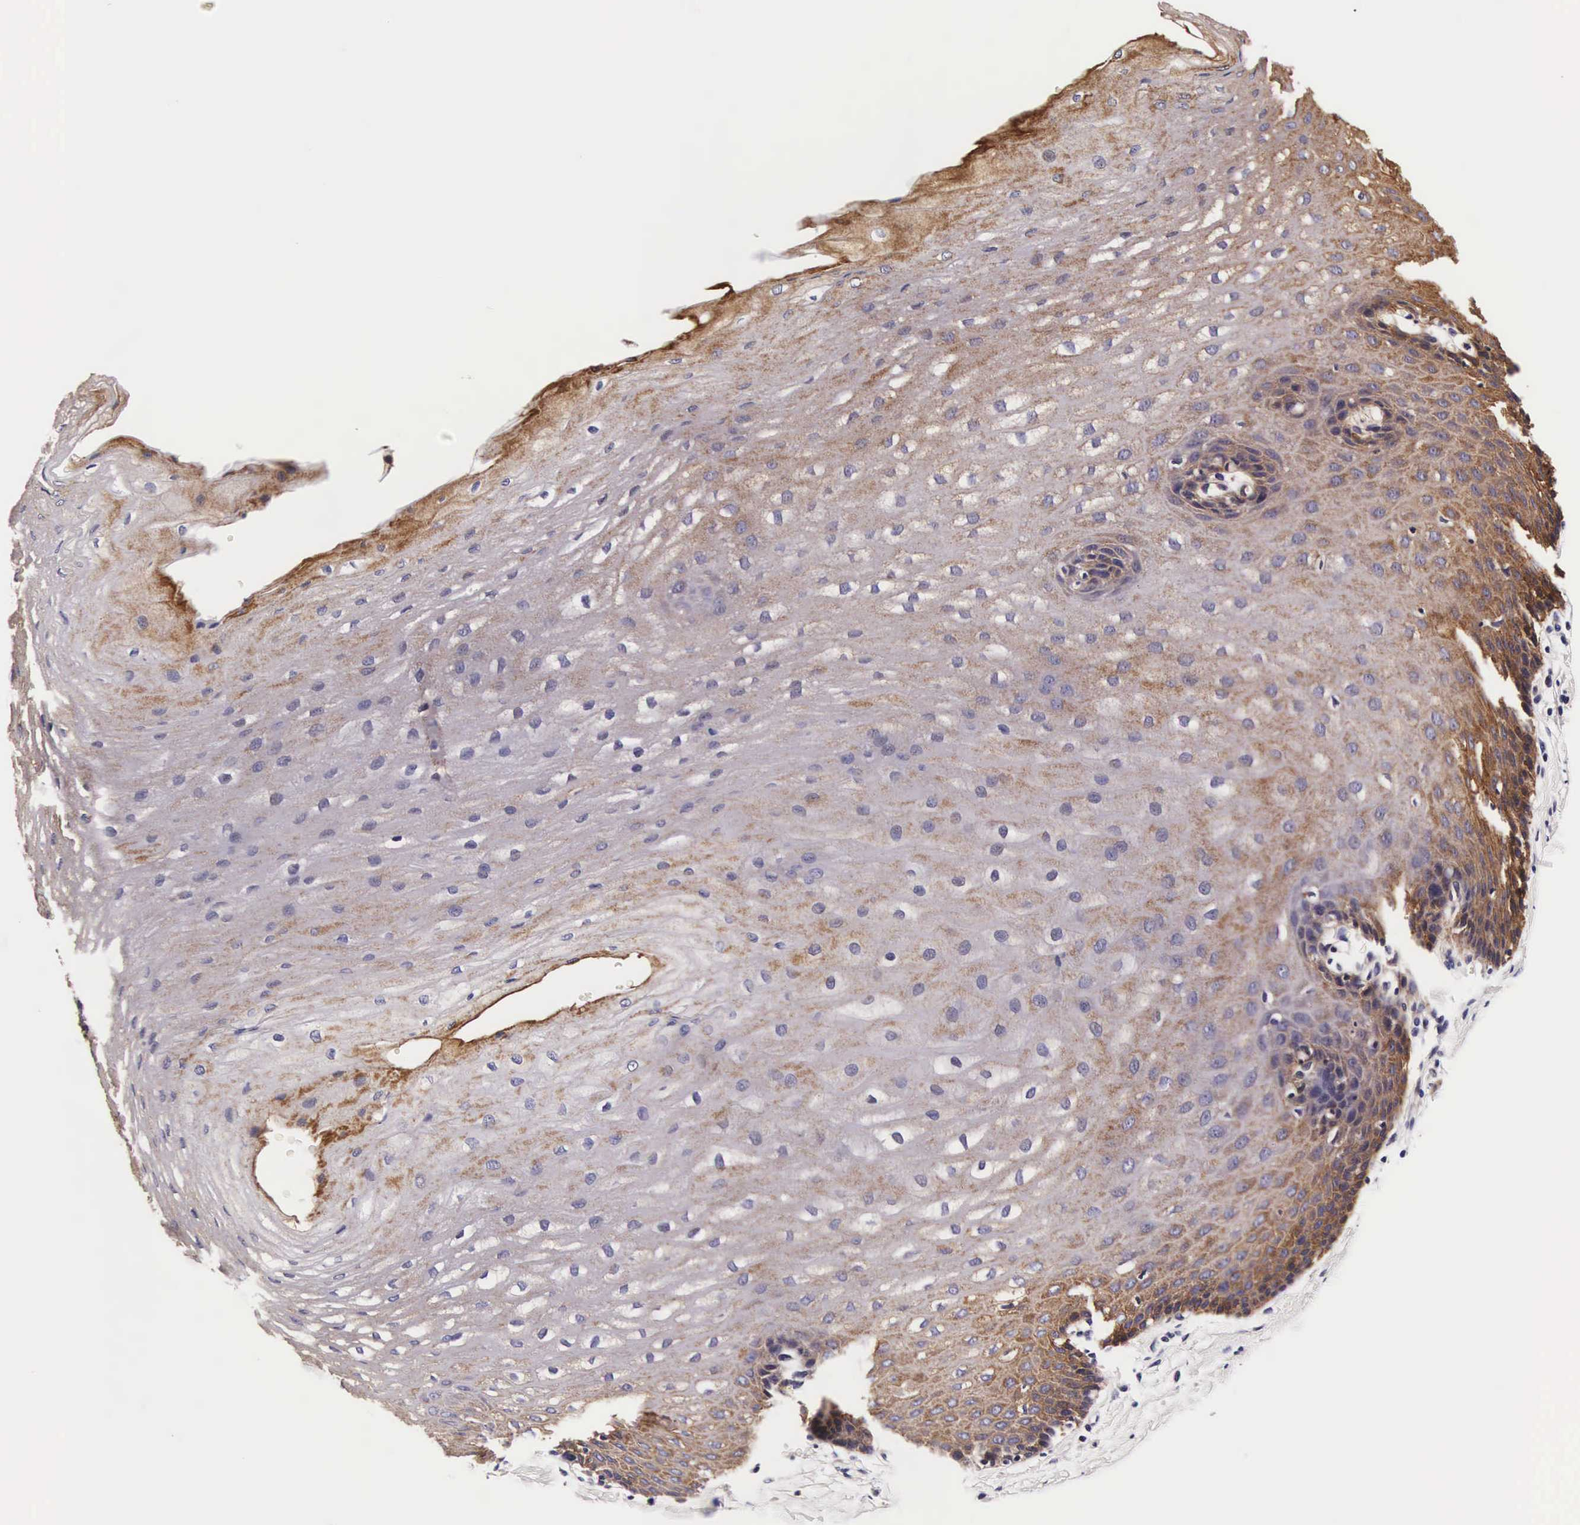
{"staining": {"intensity": "weak", "quantity": "<25%", "location": "cytoplasmic/membranous"}, "tissue": "esophagus", "cell_type": "Squamous epithelial cells", "image_type": "normal", "snomed": [{"axis": "morphology", "description": "Normal tissue, NOS"}, {"axis": "topography", "description": "Esophagus"}], "caption": "Immunohistochemical staining of benign esophagus exhibits no significant staining in squamous epithelial cells.", "gene": "UPRT", "patient": {"sex": "male", "age": 70}}